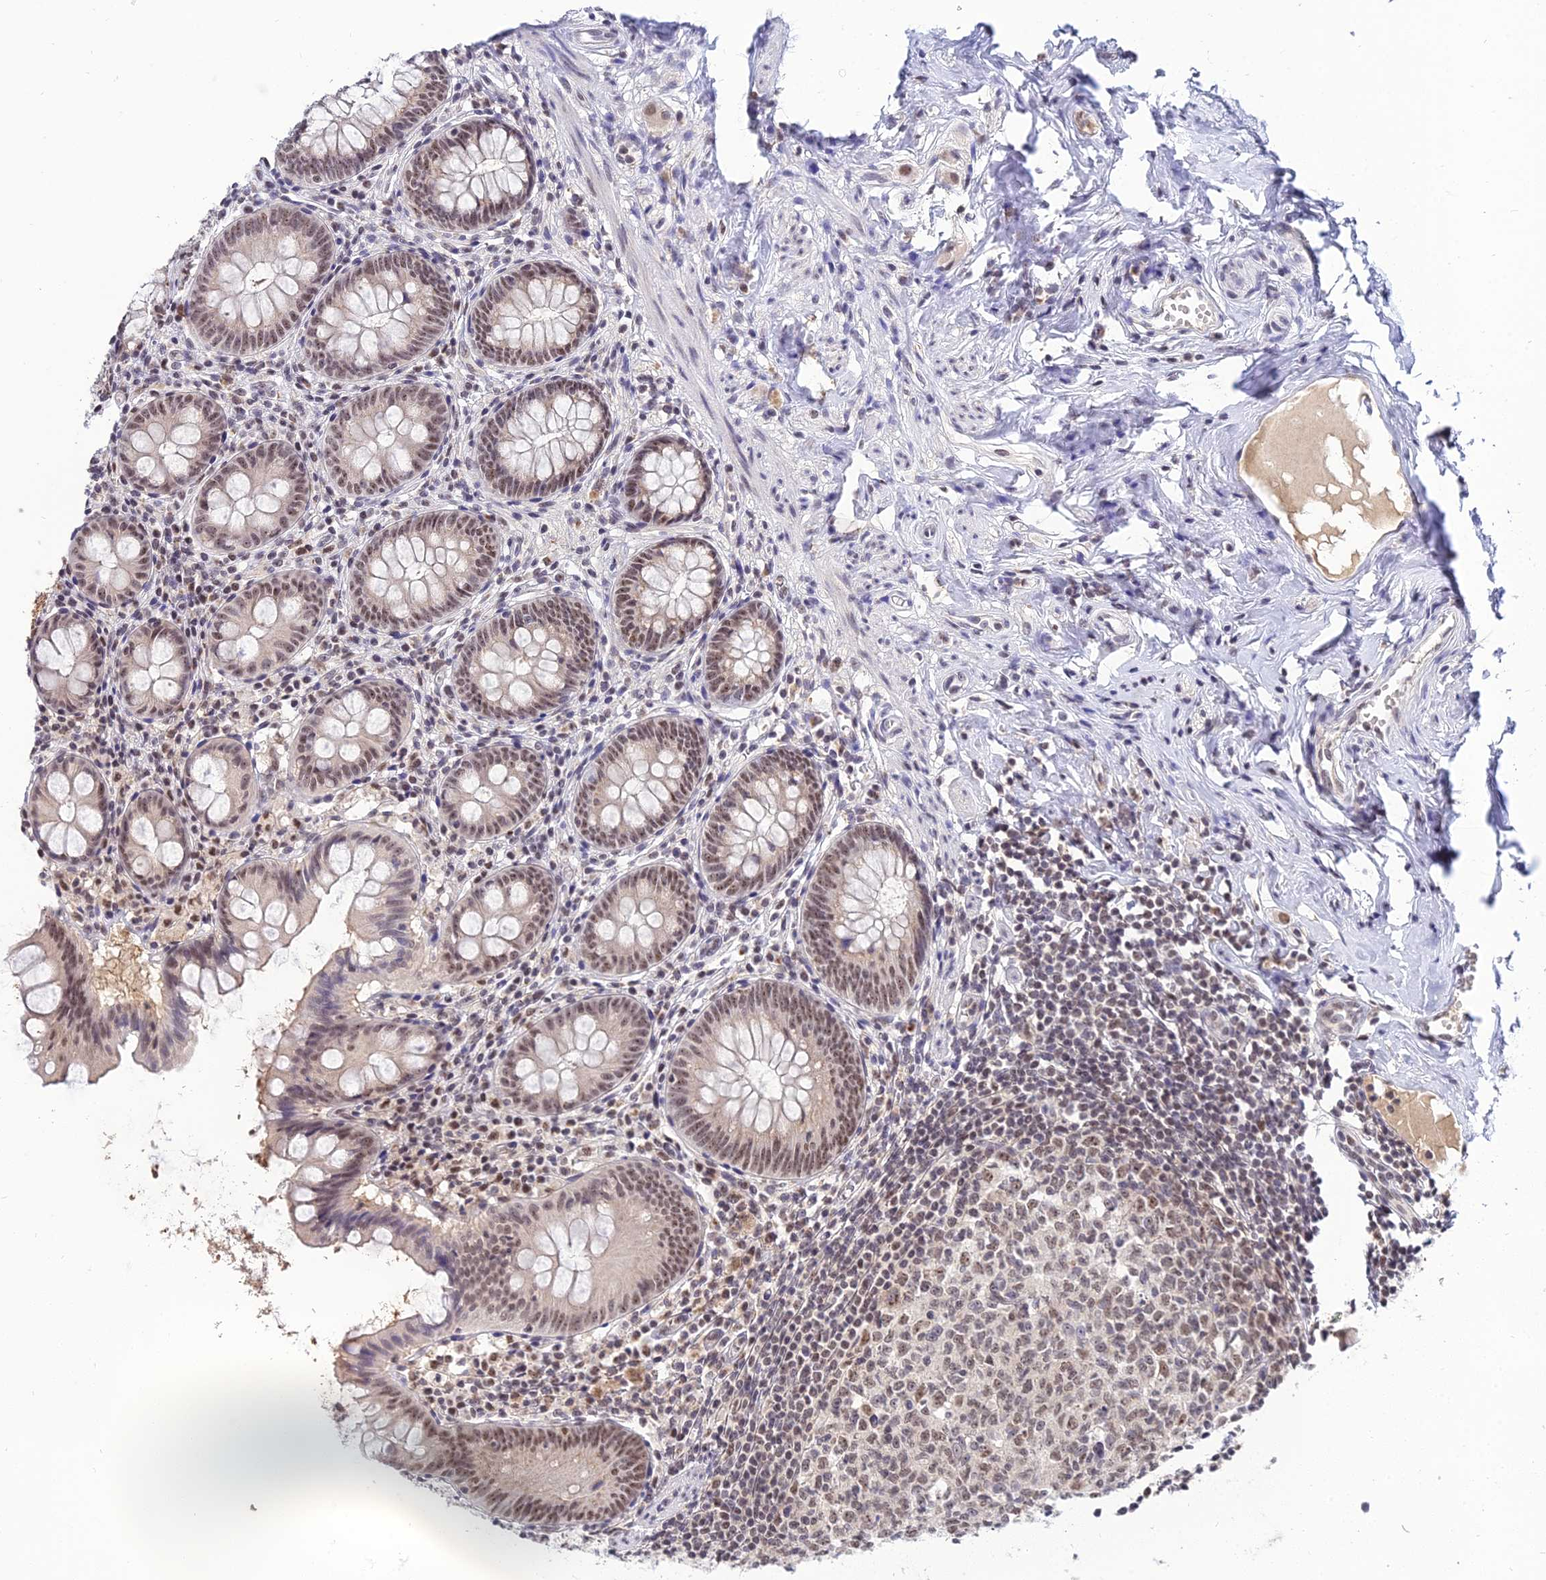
{"staining": {"intensity": "moderate", "quantity": ">75%", "location": "nuclear"}, "tissue": "appendix", "cell_type": "Glandular cells", "image_type": "normal", "snomed": [{"axis": "morphology", "description": "Normal tissue, NOS"}, {"axis": "topography", "description": "Appendix"}], "caption": "Immunohistochemistry (IHC) photomicrograph of benign human appendix stained for a protein (brown), which exhibits medium levels of moderate nuclear staining in about >75% of glandular cells.", "gene": "EXOSC3", "patient": {"sex": "female", "age": 51}}